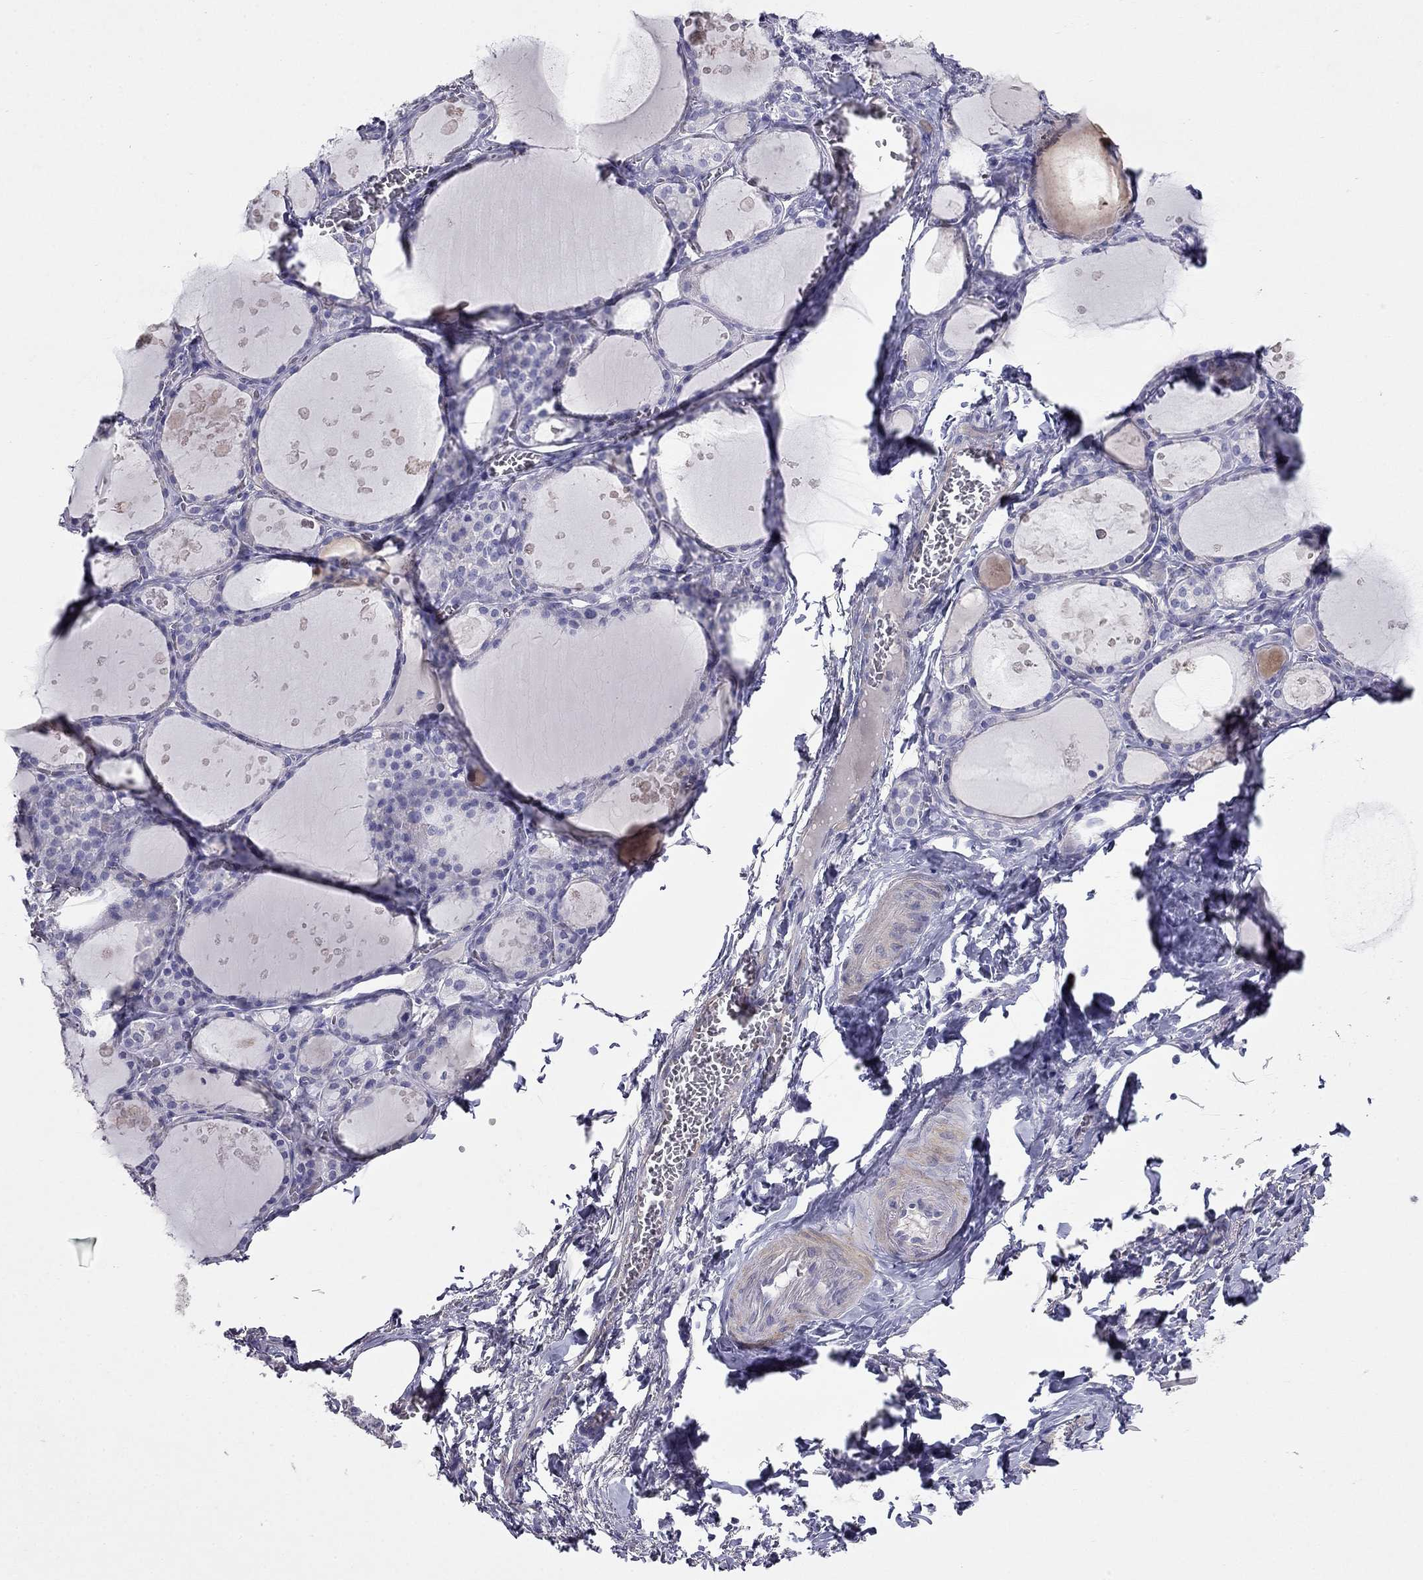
{"staining": {"intensity": "negative", "quantity": "none", "location": "none"}, "tissue": "thyroid gland", "cell_type": "Glandular cells", "image_type": "normal", "snomed": [{"axis": "morphology", "description": "Normal tissue, NOS"}, {"axis": "topography", "description": "Thyroid gland"}], "caption": "The IHC histopathology image has no significant expression in glandular cells of thyroid gland. Nuclei are stained in blue.", "gene": "LY6H", "patient": {"sex": "male", "age": 68}}